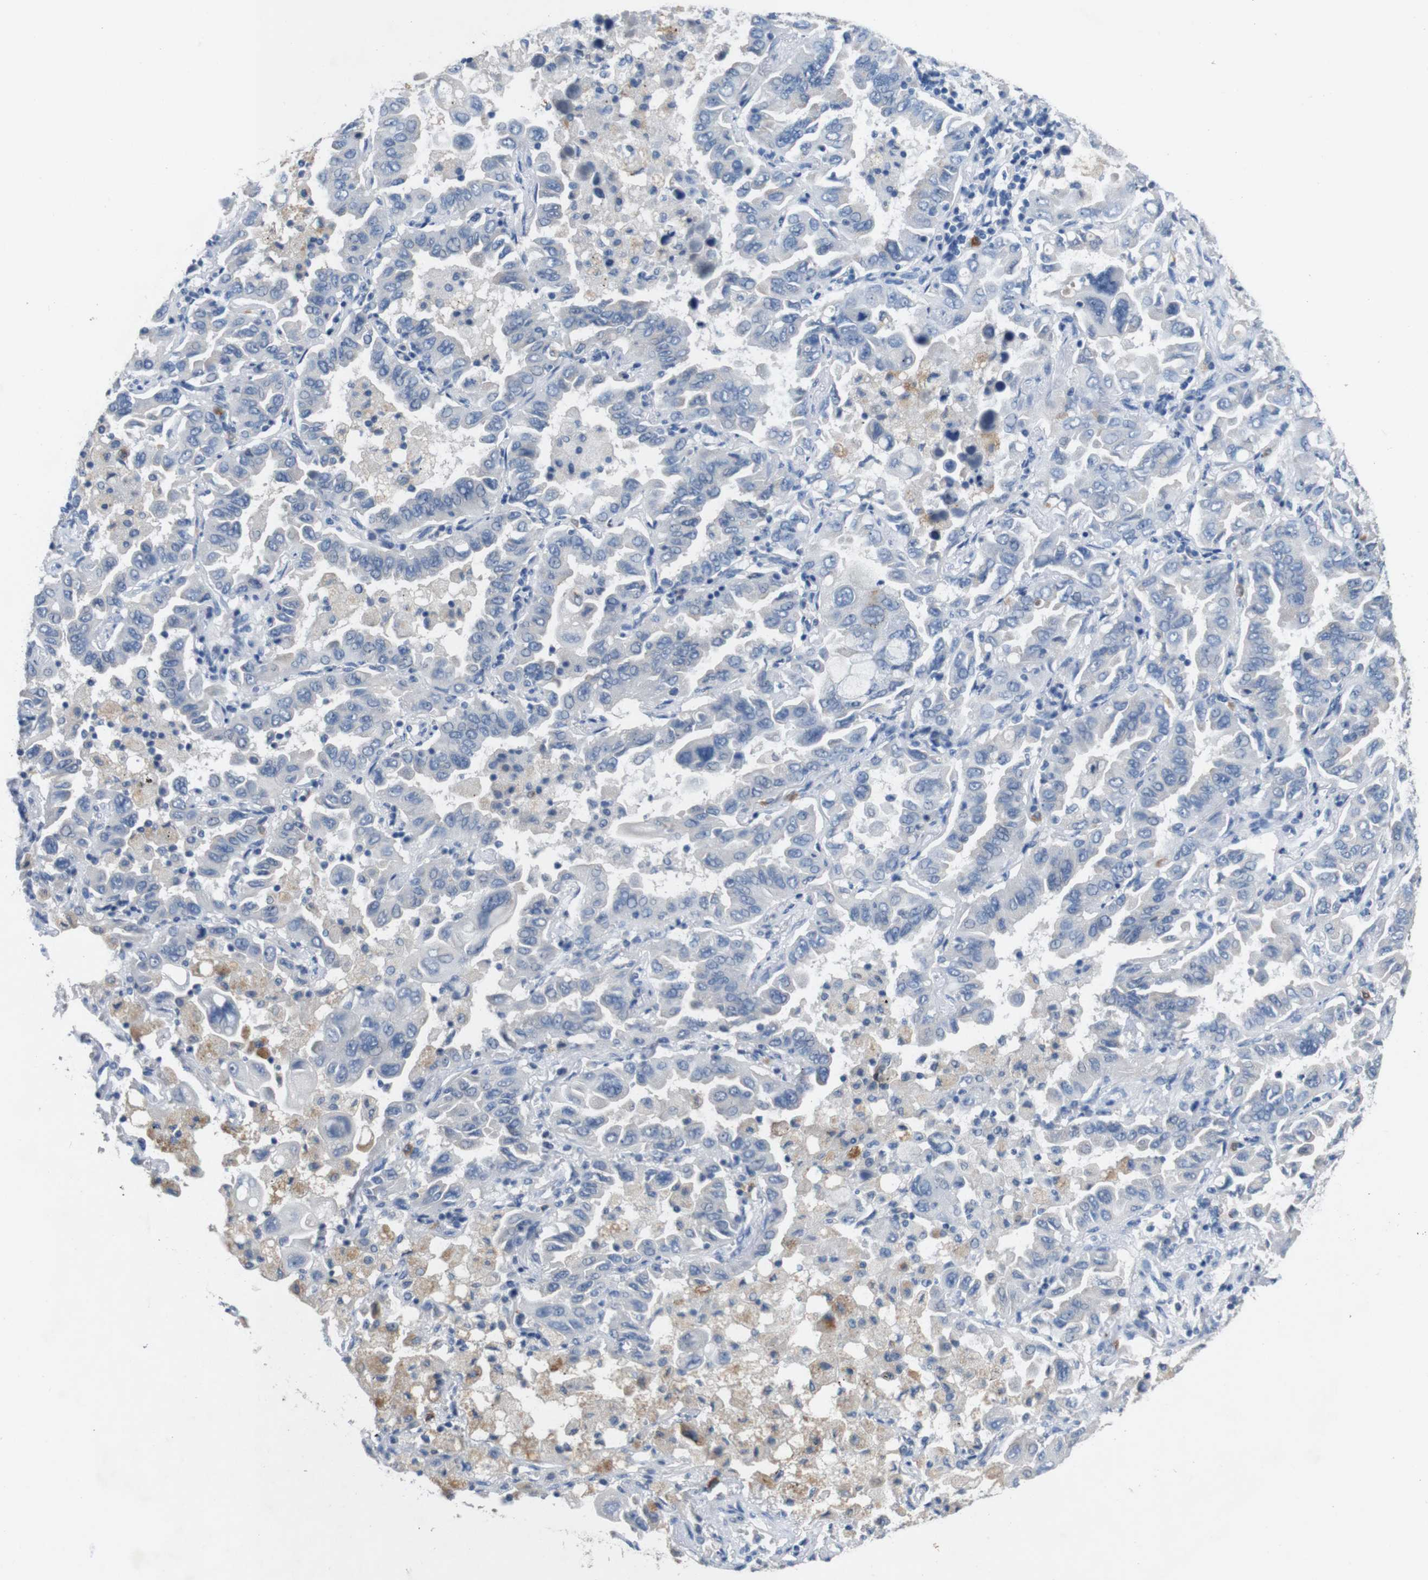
{"staining": {"intensity": "negative", "quantity": "none", "location": "none"}, "tissue": "lung cancer", "cell_type": "Tumor cells", "image_type": "cancer", "snomed": [{"axis": "morphology", "description": "Adenocarcinoma, NOS"}, {"axis": "topography", "description": "Lung"}], "caption": "Tumor cells show no significant staining in adenocarcinoma (lung).", "gene": "SLC2A8", "patient": {"sex": "male", "age": 64}}